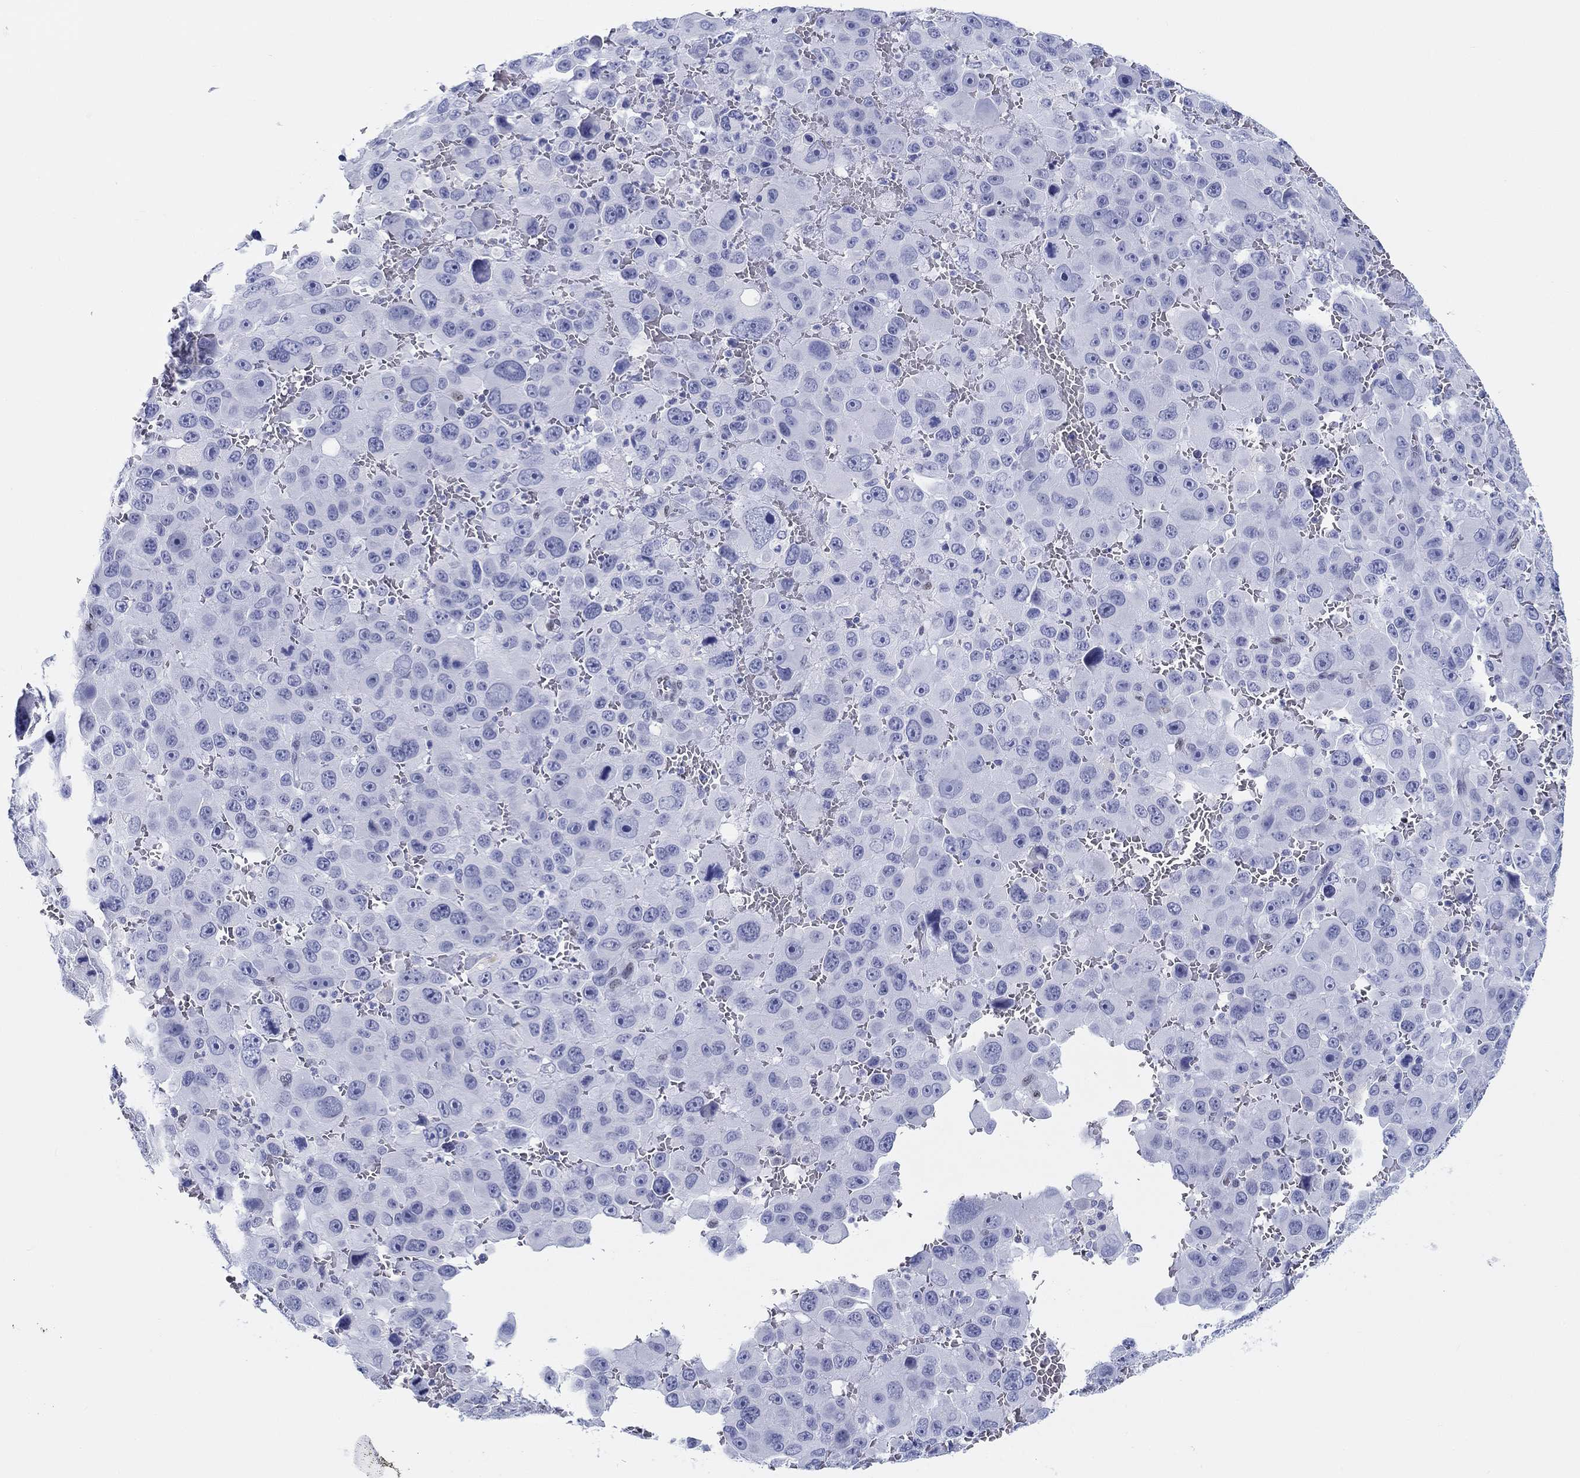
{"staining": {"intensity": "negative", "quantity": "none", "location": "none"}, "tissue": "melanoma", "cell_type": "Tumor cells", "image_type": "cancer", "snomed": [{"axis": "morphology", "description": "Malignant melanoma, NOS"}, {"axis": "topography", "description": "Skin"}], "caption": "High magnification brightfield microscopy of malignant melanoma stained with DAB (3,3'-diaminobenzidine) (brown) and counterstained with hematoxylin (blue): tumor cells show no significant staining.", "gene": "H1-1", "patient": {"sex": "female", "age": 91}}